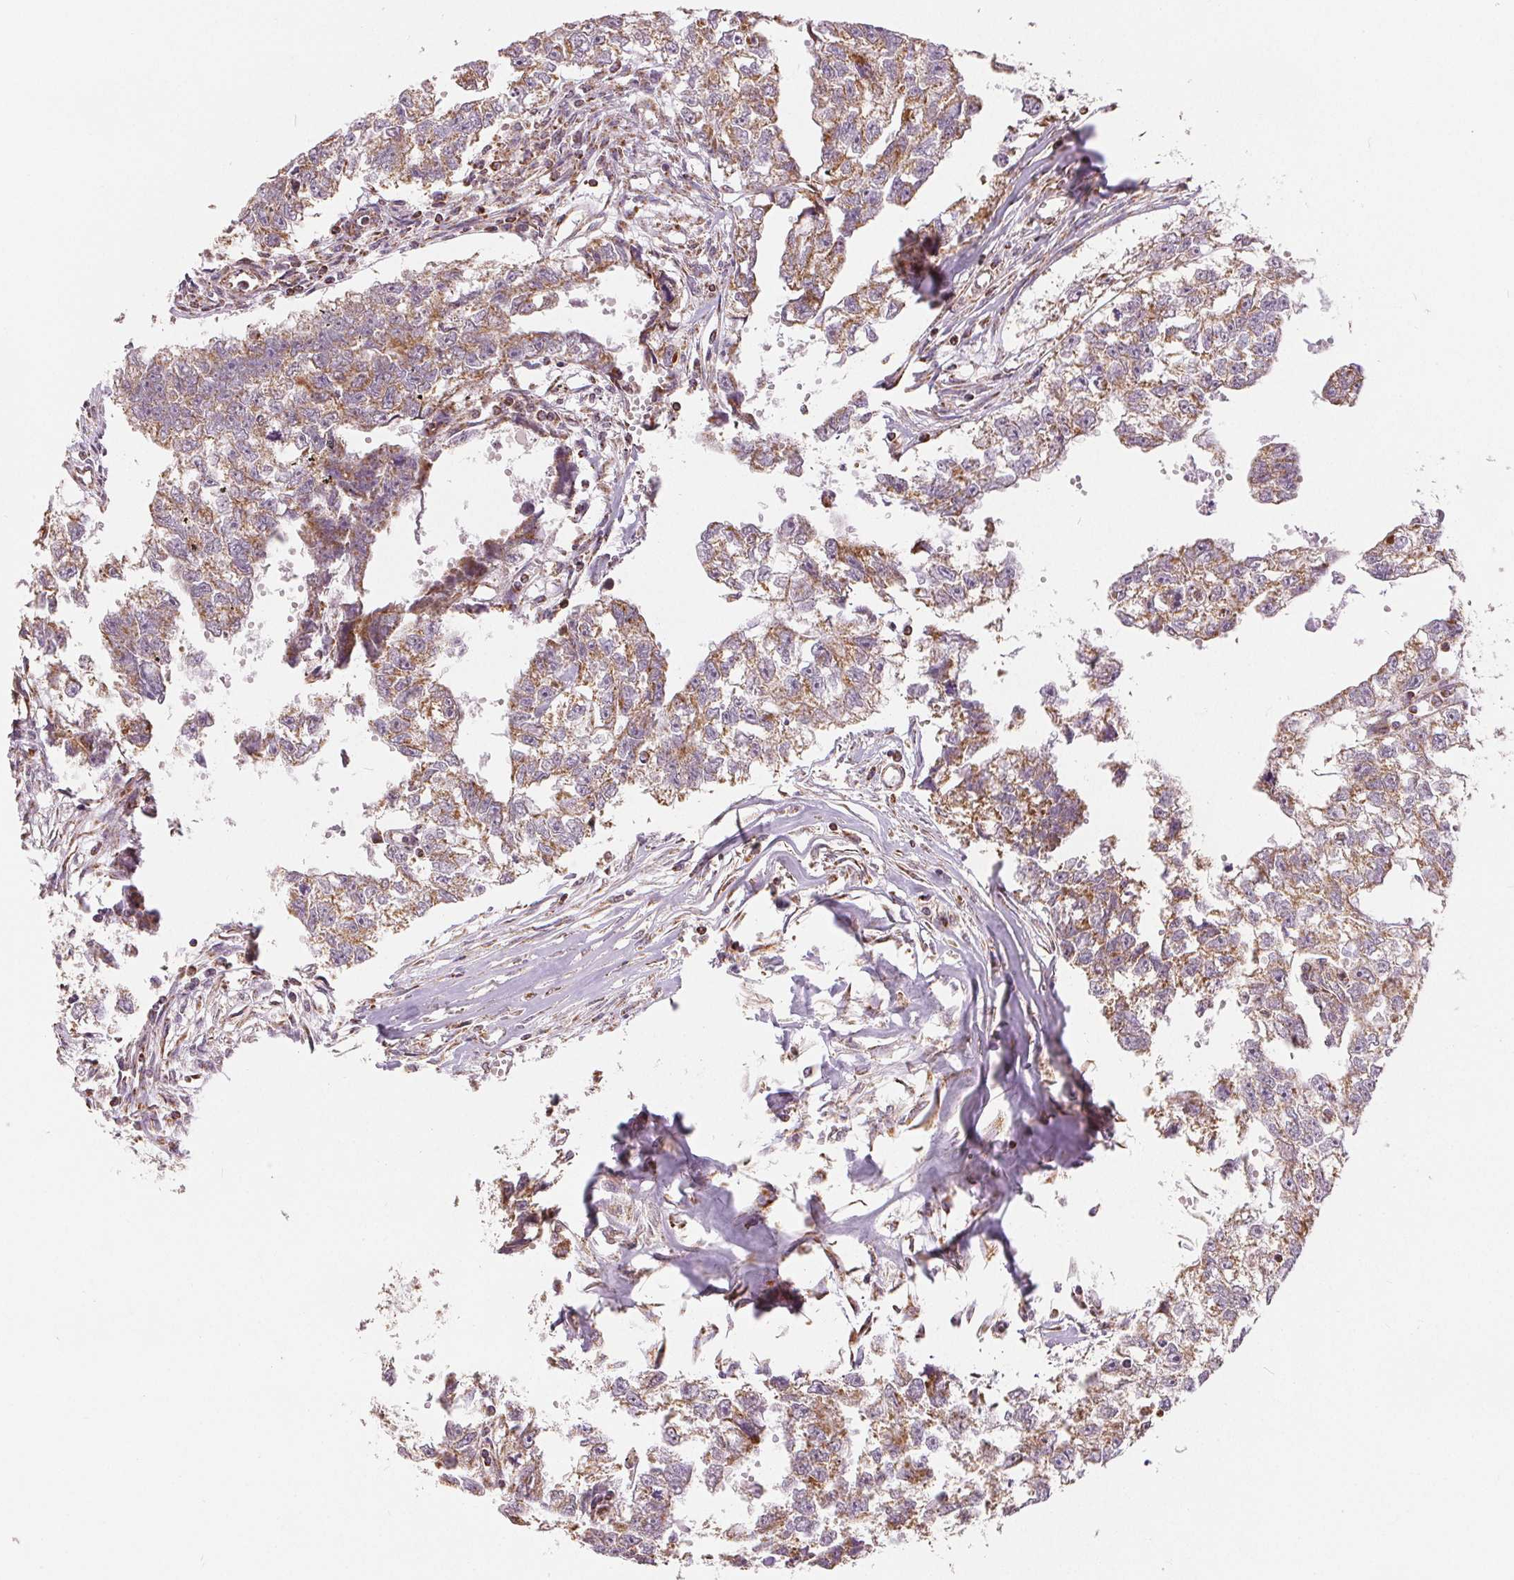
{"staining": {"intensity": "moderate", "quantity": ">75%", "location": "cytoplasmic/membranous"}, "tissue": "testis cancer", "cell_type": "Tumor cells", "image_type": "cancer", "snomed": [{"axis": "morphology", "description": "Carcinoma, Embryonal, NOS"}, {"axis": "morphology", "description": "Teratoma, malignant, NOS"}, {"axis": "topography", "description": "Testis"}], "caption": "Tumor cells demonstrate moderate cytoplasmic/membranous positivity in about >75% of cells in testis malignant teratoma.", "gene": "SDHB", "patient": {"sex": "male", "age": 44}}